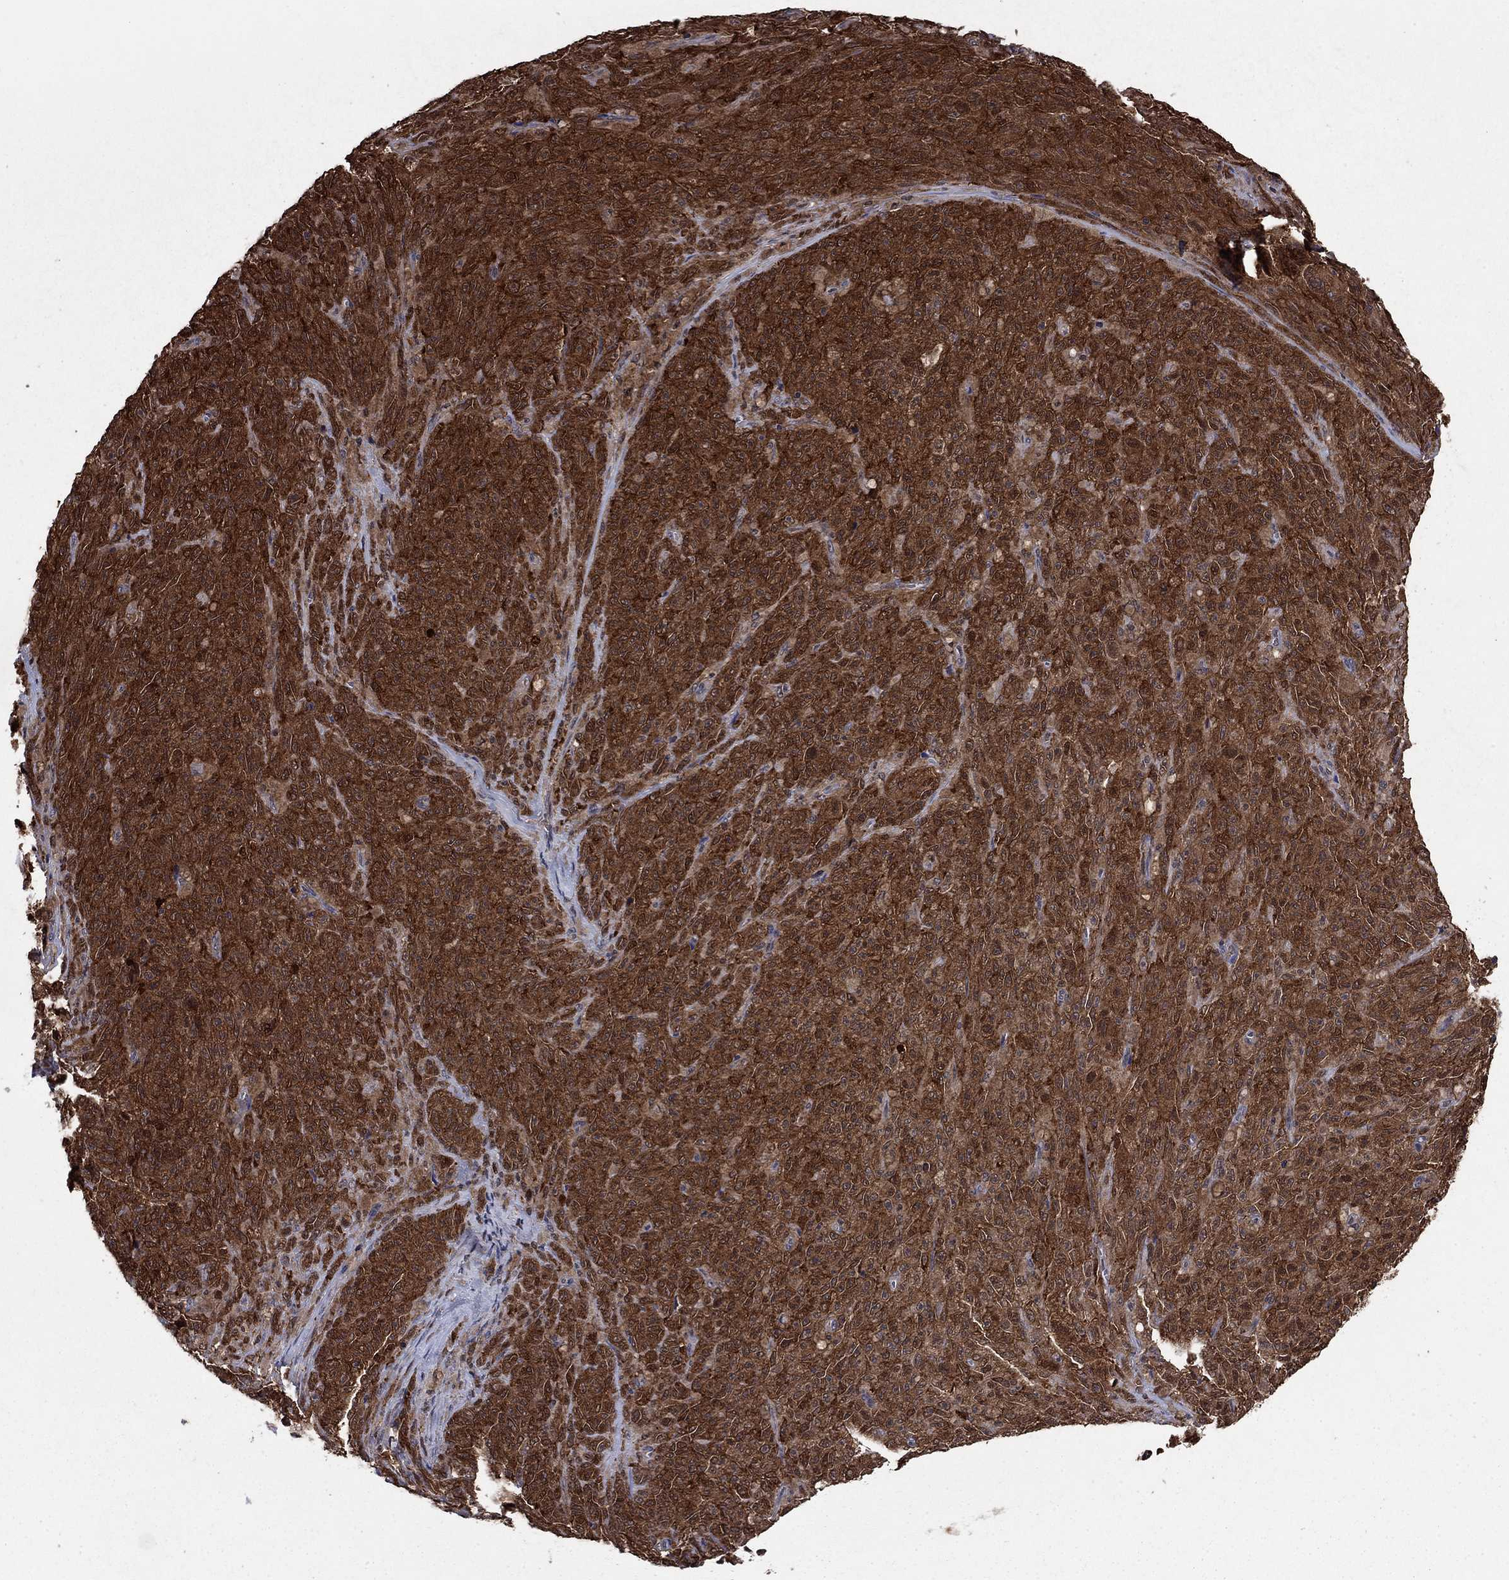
{"staining": {"intensity": "strong", "quantity": ">75%", "location": "cytoplasmic/membranous"}, "tissue": "melanoma", "cell_type": "Tumor cells", "image_type": "cancer", "snomed": [{"axis": "morphology", "description": "Malignant melanoma, NOS"}, {"axis": "topography", "description": "Skin"}], "caption": "The micrograph shows a brown stain indicating the presence of a protein in the cytoplasmic/membranous of tumor cells in malignant melanoma. (brown staining indicates protein expression, while blue staining denotes nuclei).", "gene": "CACYBP", "patient": {"sex": "female", "age": 82}}